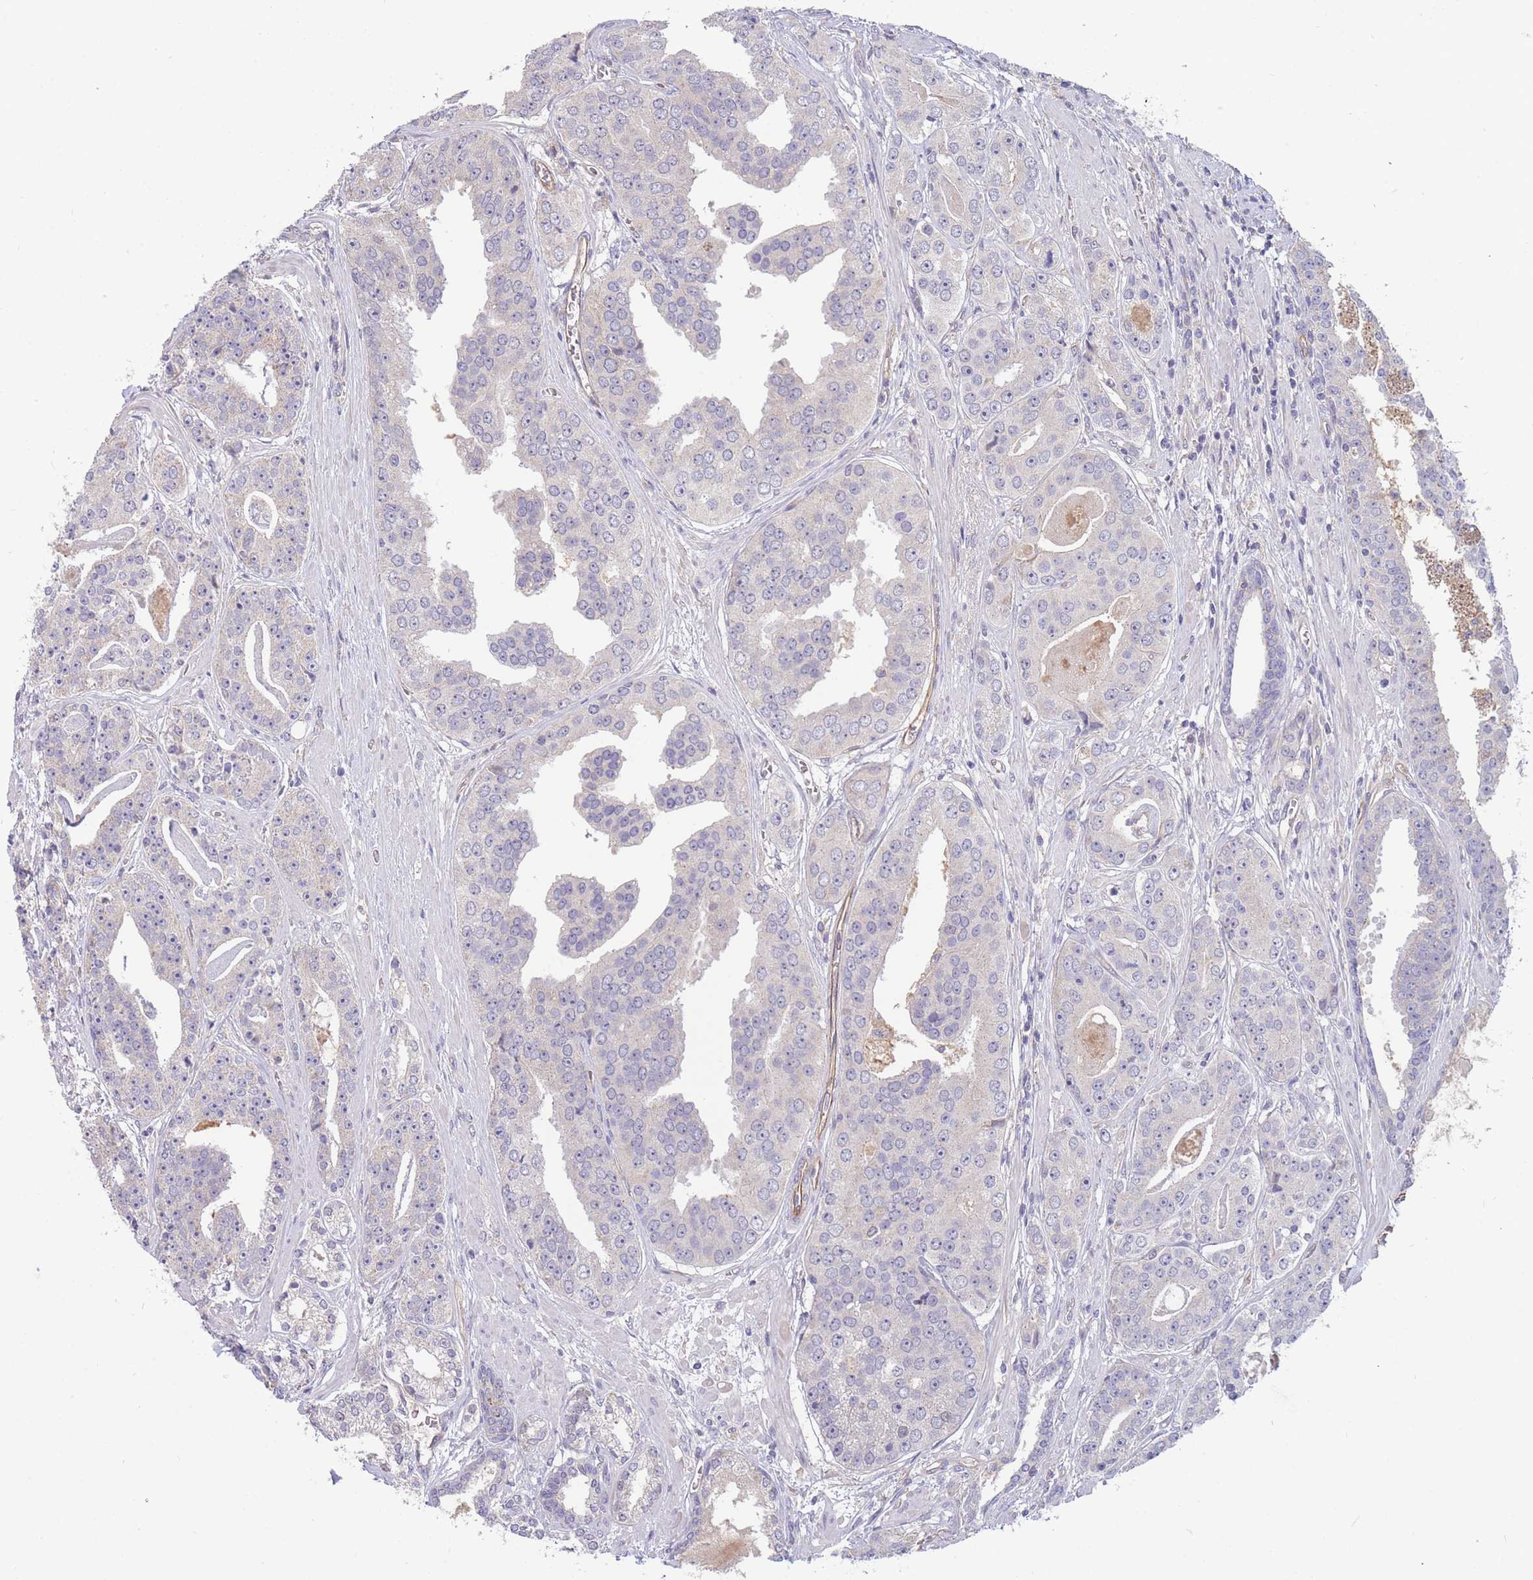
{"staining": {"intensity": "negative", "quantity": "none", "location": "none"}, "tissue": "prostate cancer", "cell_type": "Tumor cells", "image_type": "cancer", "snomed": [{"axis": "morphology", "description": "Adenocarcinoma, High grade"}, {"axis": "topography", "description": "Prostate"}], "caption": "DAB immunohistochemical staining of human high-grade adenocarcinoma (prostate) displays no significant expression in tumor cells. (DAB immunohistochemistry visualized using brightfield microscopy, high magnification).", "gene": "NDUFAF5", "patient": {"sex": "male", "age": 71}}